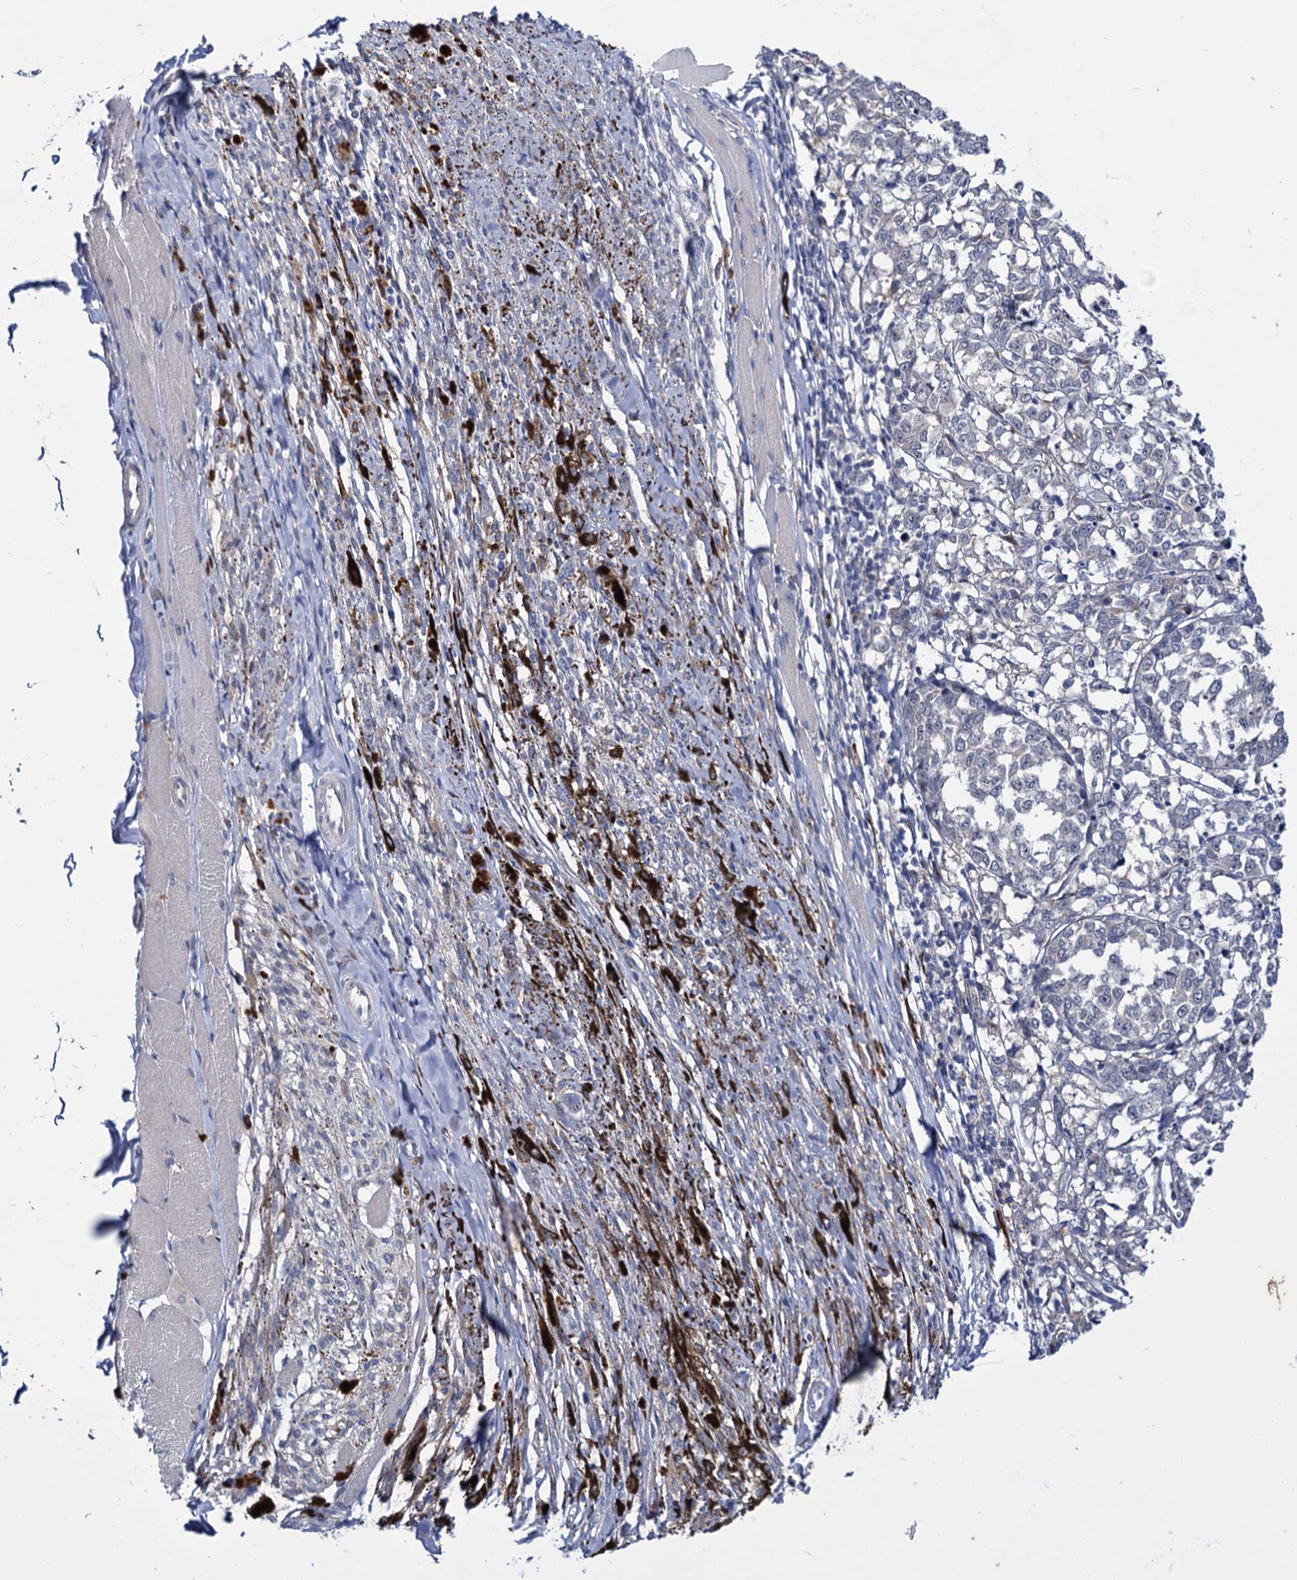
{"staining": {"intensity": "negative", "quantity": "none", "location": "none"}, "tissue": "melanoma", "cell_type": "Tumor cells", "image_type": "cancer", "snomed": [{"axis": "morphology", "description": "Malignant melanoma, NOS"}, {"axis": "topography", "description": "Skin"}], "caption": "DAB (3,3'-diaminobenzidine) immunohistochemical staining of melanoma displays no significant staining in tumor cells.", "gene": "AXL", "patient": {"sex": "female", "age": 72}}